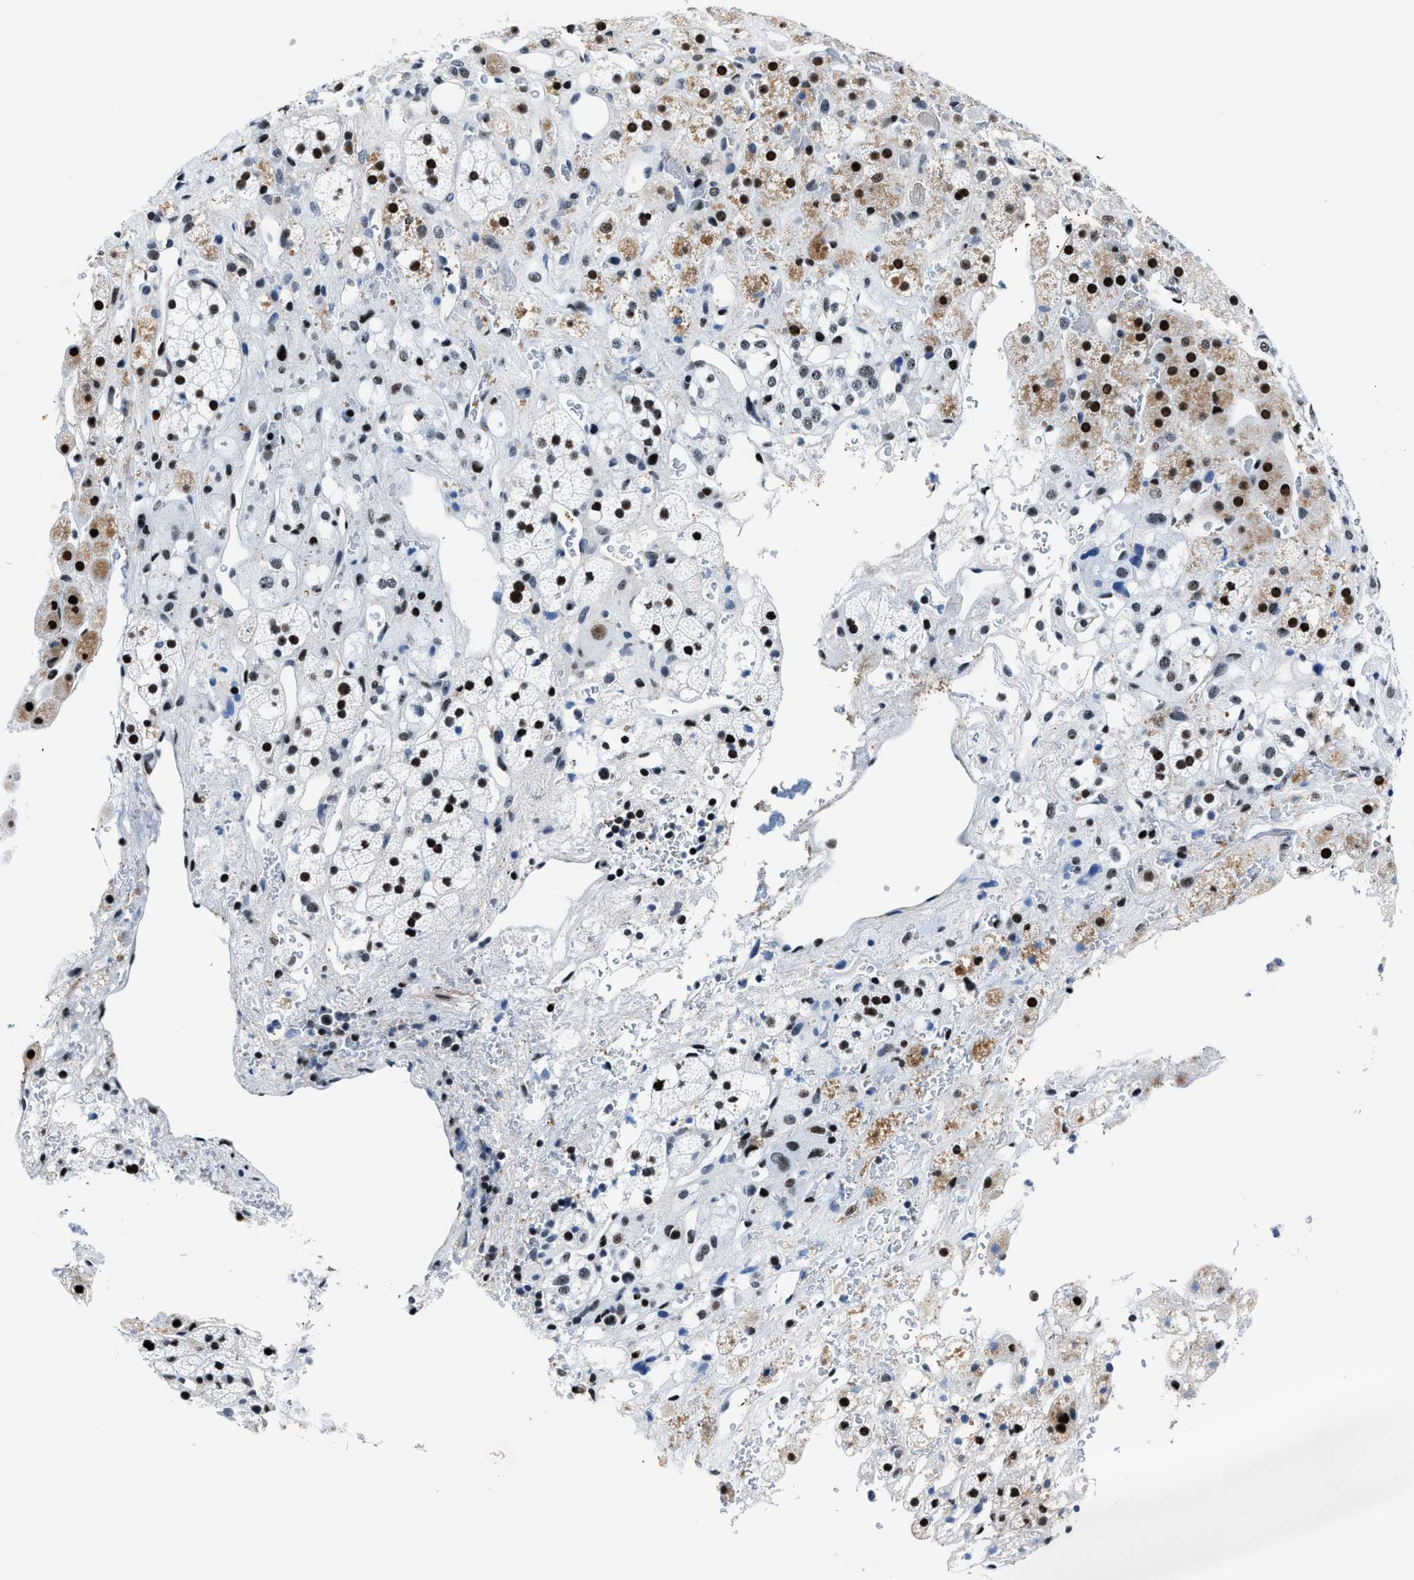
{"staining": {"intensity": "strong", "quantity": ">75%", "location": "nuclear"}, "tissue": "adrenal gland", "cell_type": "Glandular cells", "image_type": "normal", "snomed": [{"axis": "morphology", "description": "Normal tissue, NOS"}, {"axis": "topography", "description": "Adrenal gland"}], "caption": "Immunohistochemistry (DAB) staining of benign adrenal gland shows strong nuclear protein expression in about >75% of glandular cells. Using DAB (brown) and hematoxylin (blue) stains, captured at high magnification using brightfield microscopy.", "gene": "PPIE", "patient": {"sex": "male", "age": 56}}